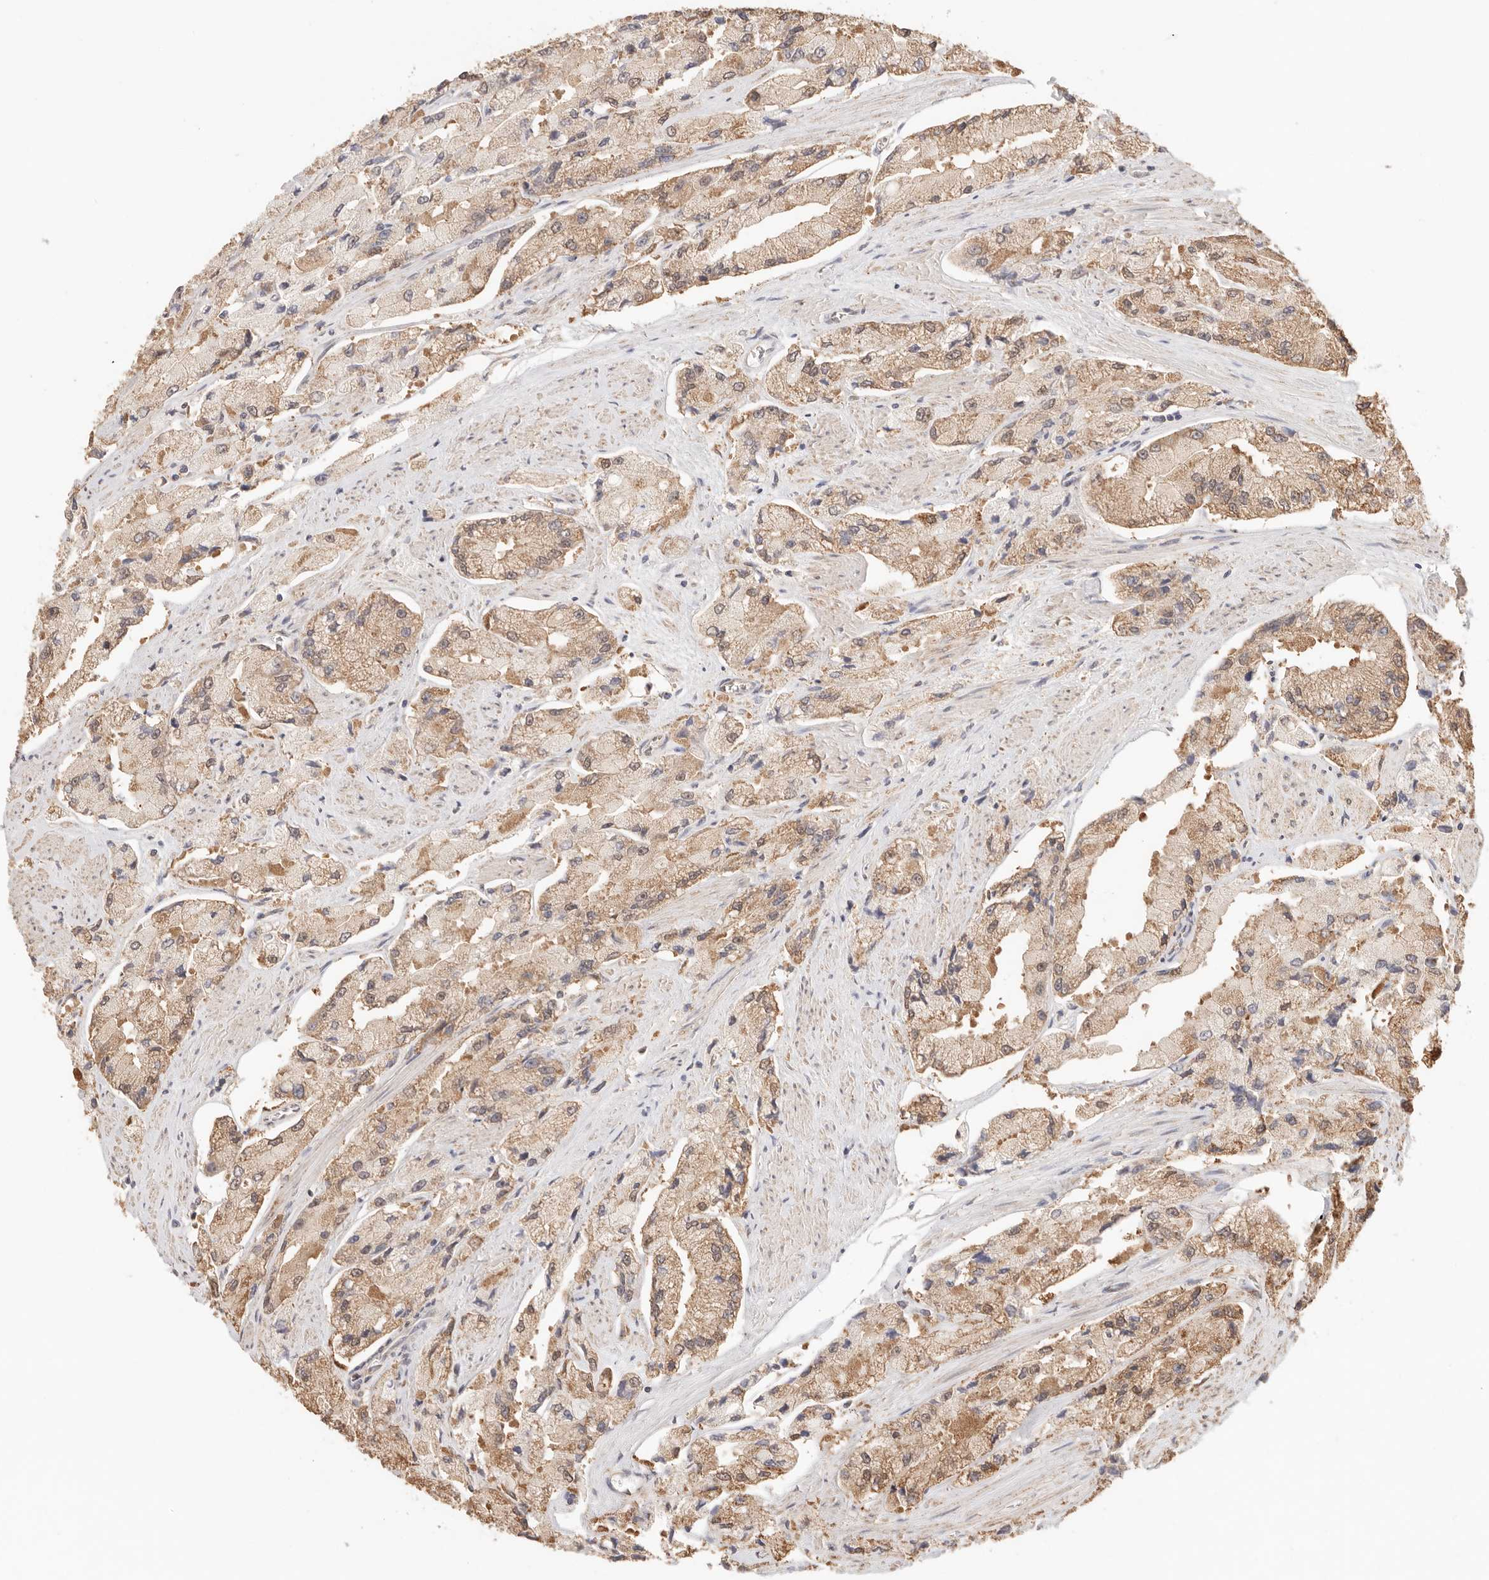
{"staining": {"intensity": "moderate", "quantity": ">75%", "location": "cytoplasmic/membranous"}, "tissue": "prostate cancer", "cell_type": "Tumor cells", "image_type": "cancer", "snomed": [{"axis": "morphology", "description": "Adenocarcinoma, High grade"}, {"axis": "topography", "description": "Prostate"}], "caption": "IHC (DAB) staining of human high-grade adenocarcinoma (prostate) demonstrates moderate cytoplasmic/membranous protein expression in about >75% of tumor cells.", "gene": "IL1R2", "patient": {"sex": "male", "age": 58}}